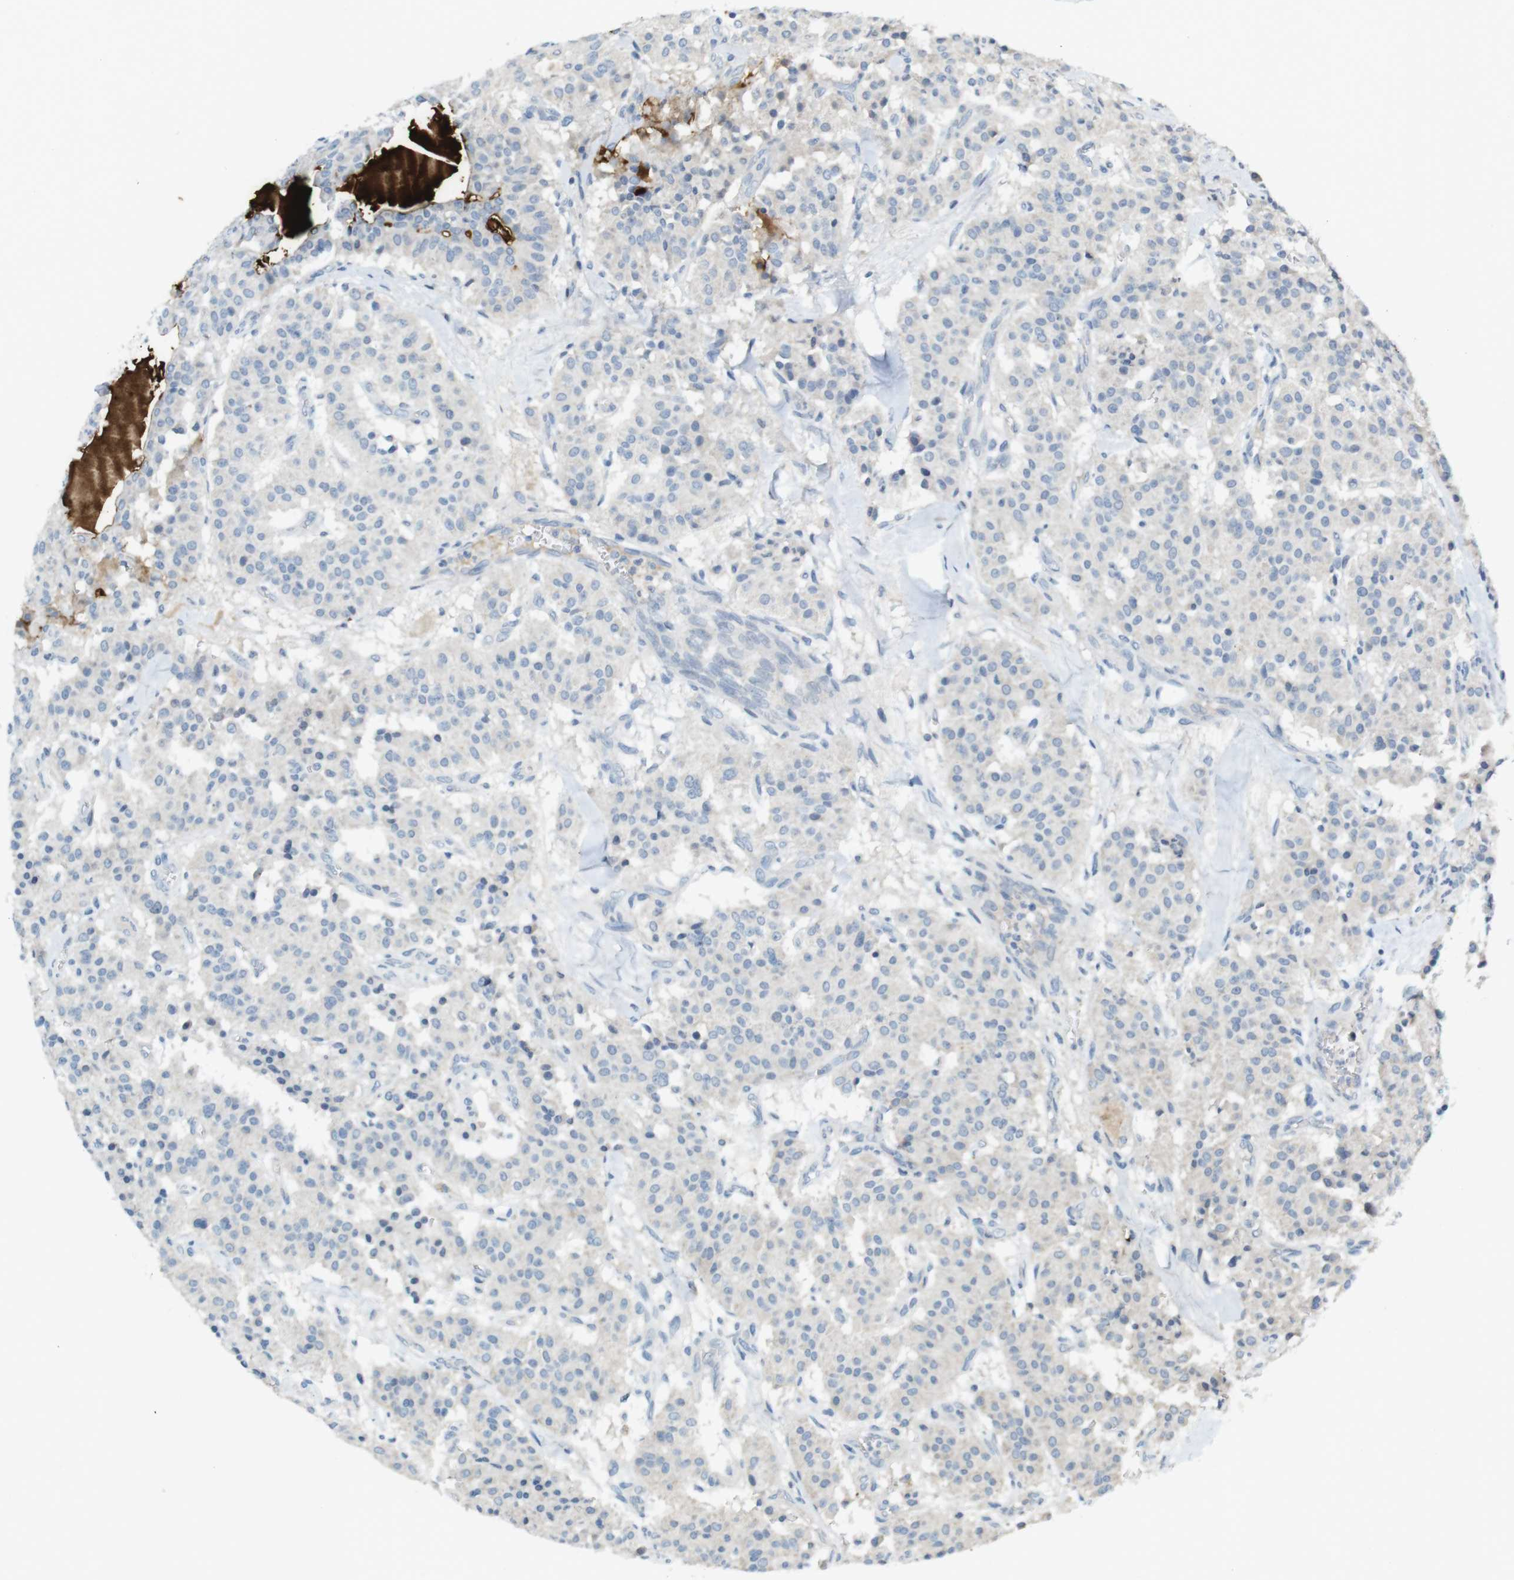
{"staining": {"intensity": "weak", "quantity": "<25%", "location": "cytoplasmic/membranous"}, "tissue": "carcinoid", "cell_type": "Tumor cells", "image_type": "cancer", "snomed": [{"axis": "morphology", "description": "Carcinoid, malignant, NOS"}, {"axis": "topography", "description": "Lung"}], "caption": "This is a micrograph of immunohistochemistry staining of carcinoid, which shows no expression in tumor cells.", "gene": "MUC5B", "patient": {"sex": "male", "age": 30}}